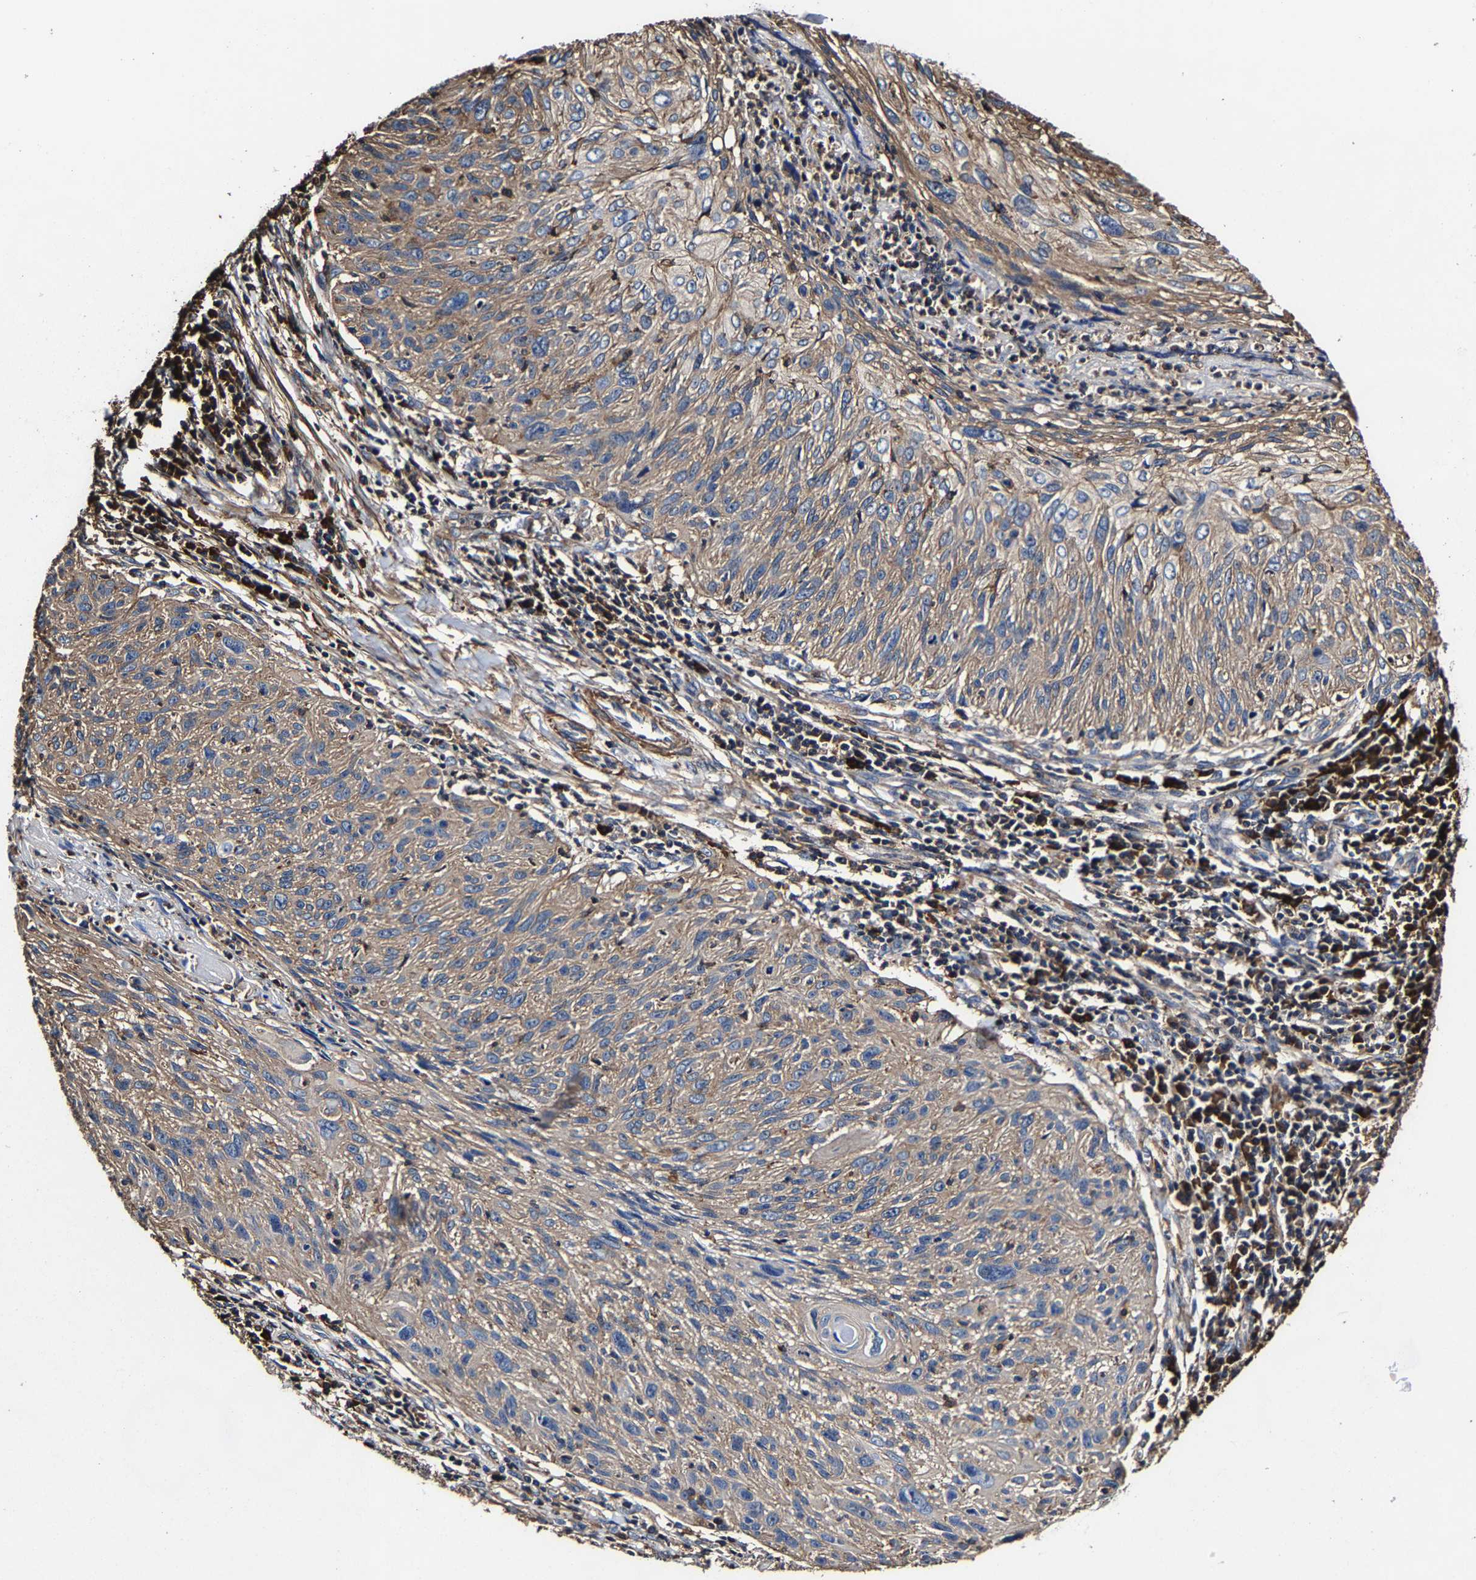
{"staining": {"intensity": "moderate", "quantity": "25%-75%", "location": "cytoplasmic/membranous"}, "tissue": "cervical cancer", "cell_type": "Tumor cells", "image_type": "cancer", "snomed": [{"axis": "morphology", "description": "Squamous cell carcinoma, NOS"}, {"axis": "topography", "description": "Cervix"}], "caption": "Human squamous cell carcinoma (cervical) stained with a brown dye shows moderate cytoplasmic/membranous positive positivity in approximately 25%-75% of tumor cells.", "gene": "SSH3", "patient": {"sex": "female", "age": 51}}